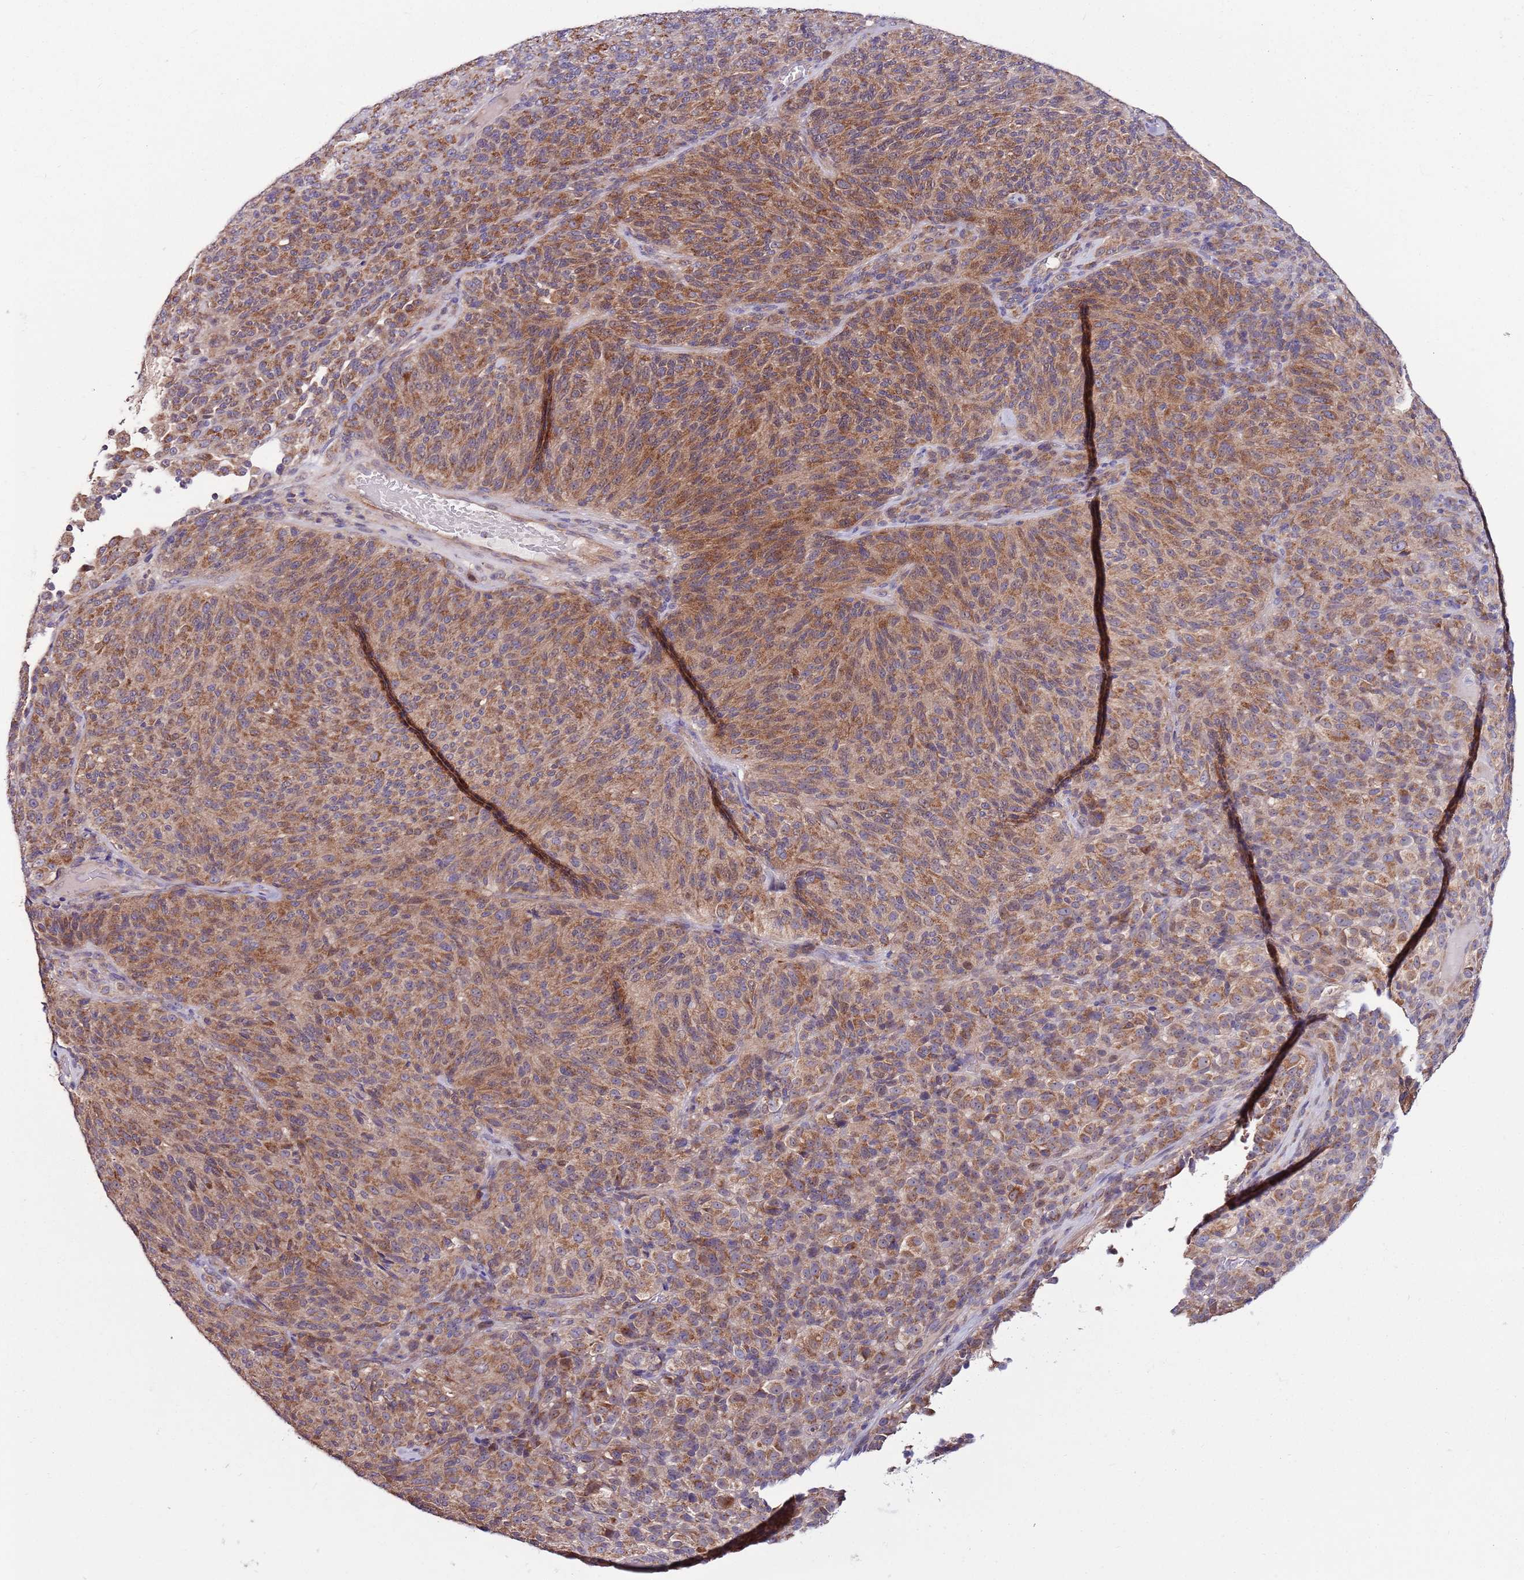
{"staining": {"intensity": "moderate", "quantity": ">75%", "location": "cytoplasmic/membranous"}, "tissue": "melanoma", "cell_type": "Tumor cells", "image_type": "cancer", "snomed": [{"axis": "morphology", "description": "Malignant melanoma, Metastatic site"}, {"axis": "topography", "description": "Brain"}], "caption": "Melanoma stained with a brown dye shows moderate cytoplasmic/membranous positive positivity in approximately >75% of tumor cells.", "gene": "SMG1", "patient": {"sex": "female", "age": 56}}